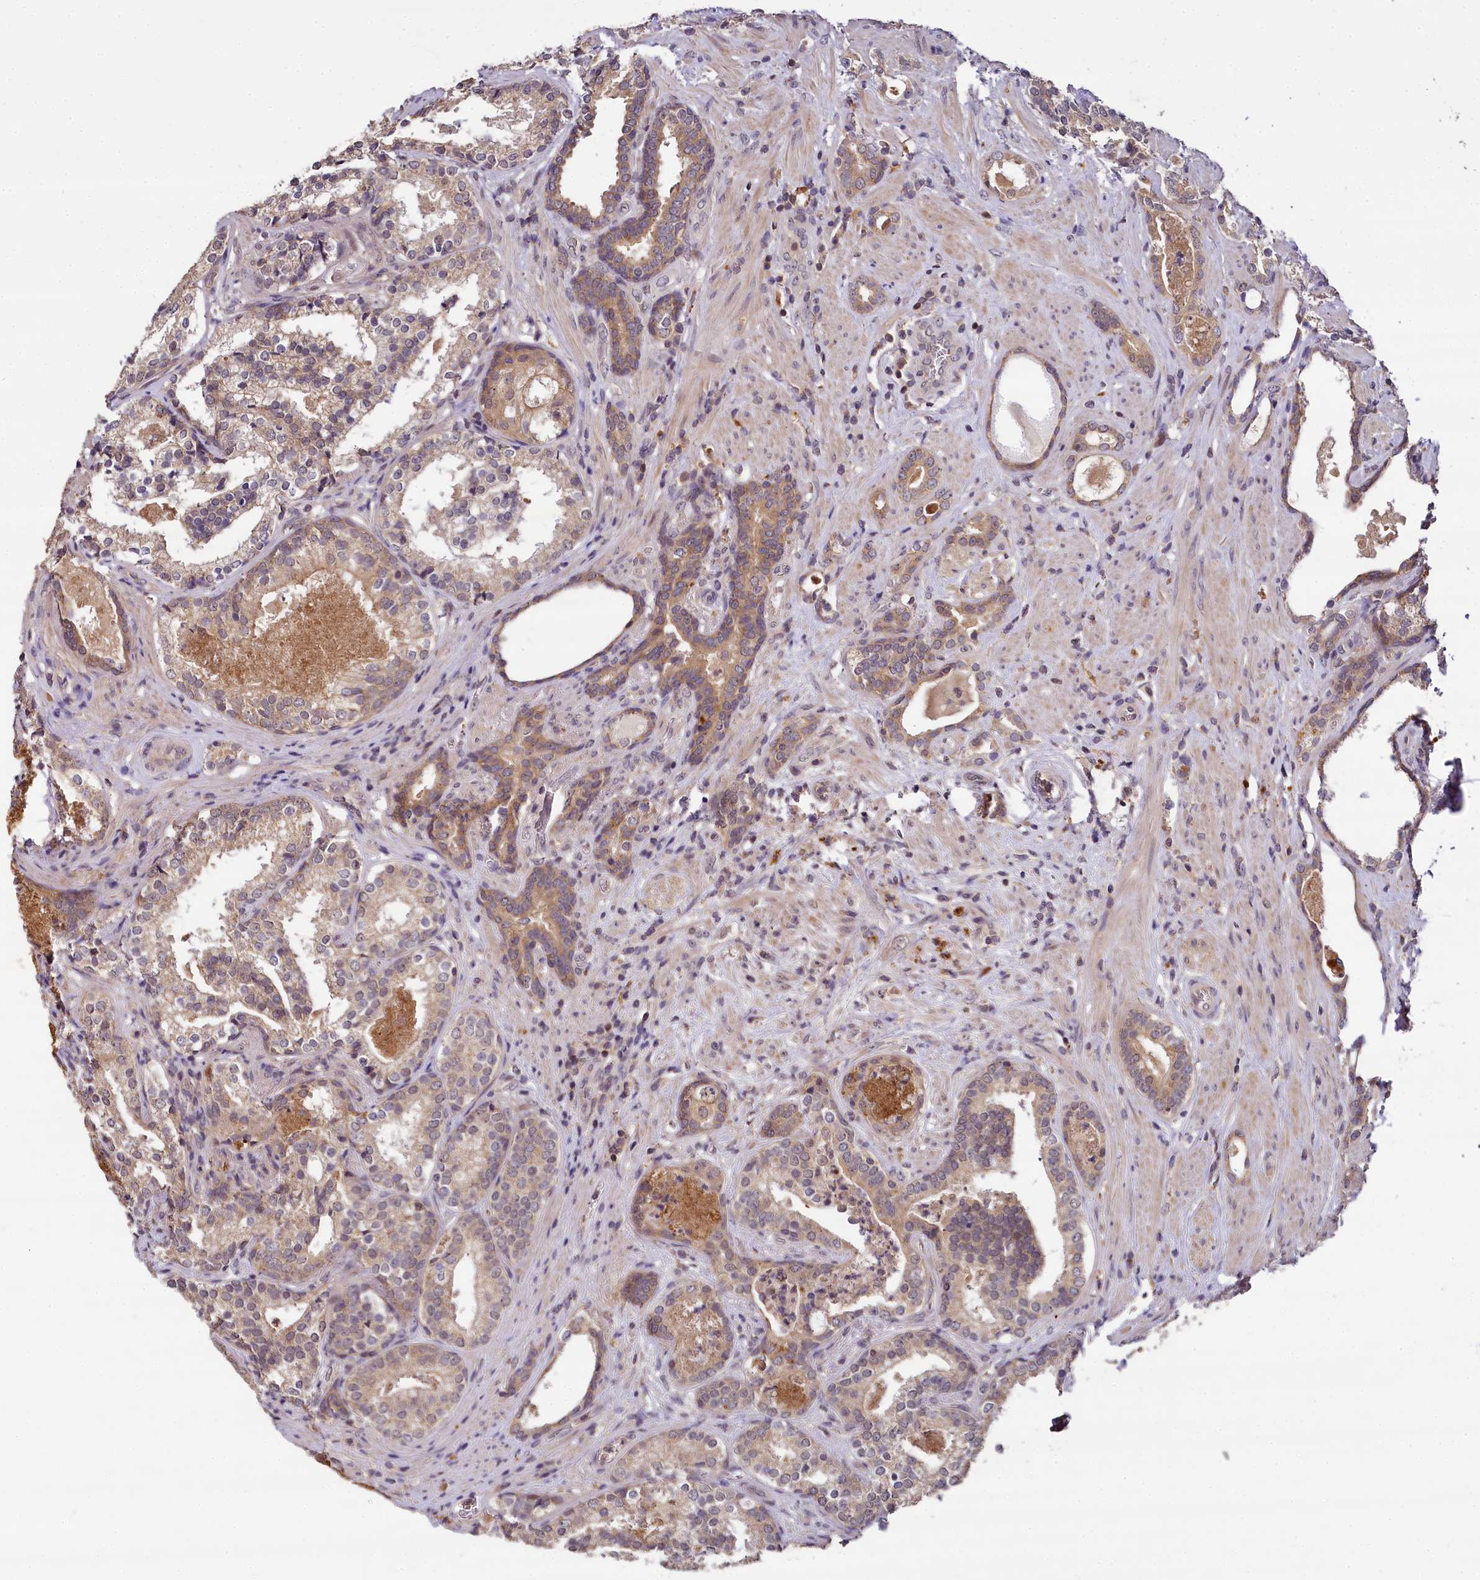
{"staining": {"intensity": "weak", "quantity": ">75%", "location": "cytoplasmic/membranous"}, "tissue": "prostate cancer", "cell_type": "Tumor cells", "image_type": "cancer", "snomed": [{"axis": "morphology", "description": "Adenocarcinoma, High grade"}, {"axis": "topography", "description": "Prostate"}], "caption": "Prostate cancer (adenocarcinoma (high-grade)) stained with a brown dye shows weak cytoplasmic/membranous positive expression in about >75% of tumor cells.", "gene": "TMEM39A", "patient": {"sex": "male", "age": 58}}